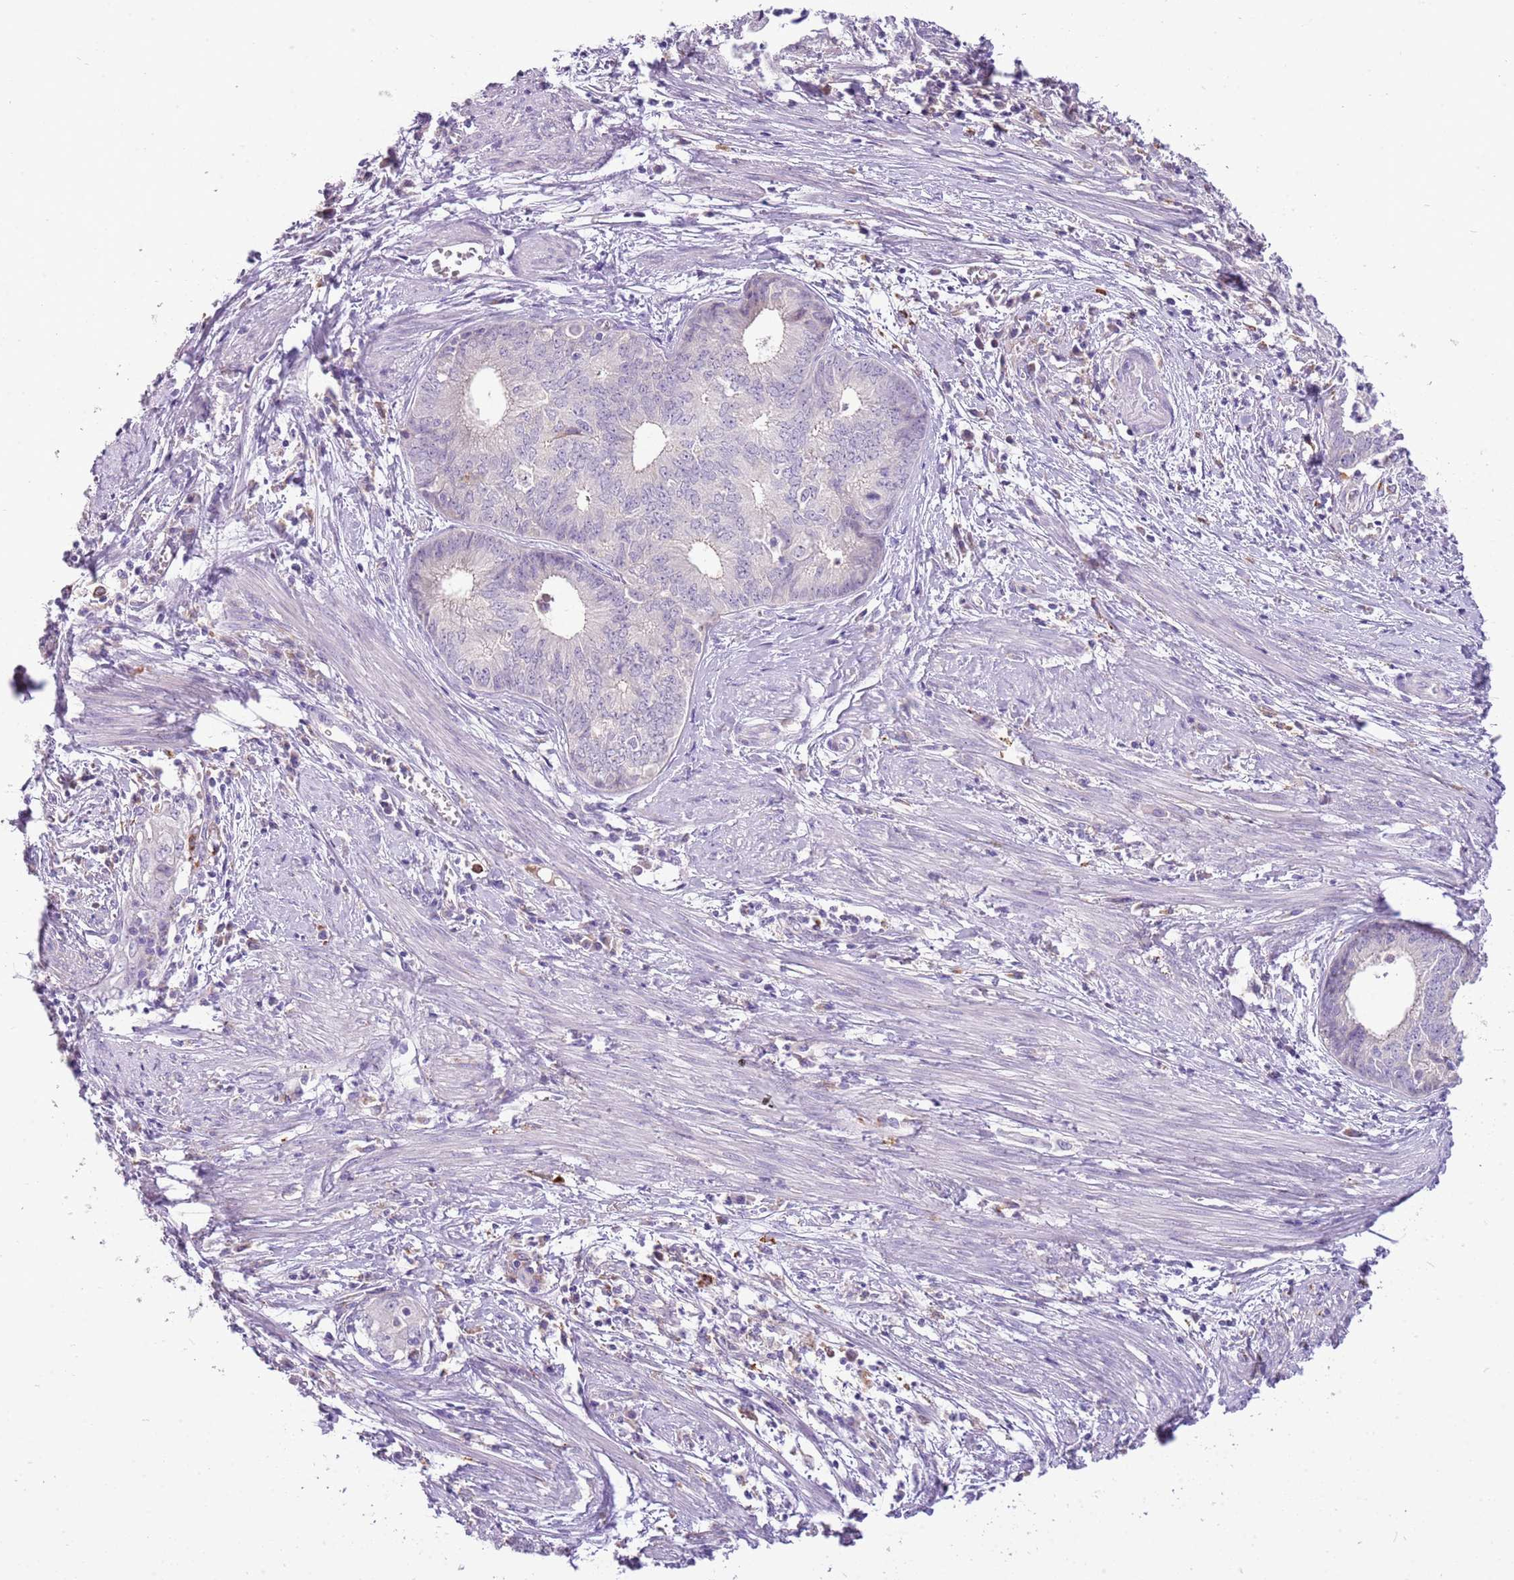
{"staining": {"intensity": "negative", "quantity": "none", "location": "none"}, "tissue": "endometrial cancer", "cell_type": "Tumor cells", "image_type": "cancer", "snomed": [{"axis": "morphology", "description": "Adenocarcinoma, NOS"}, {"axis": "topography", "description": "Endometrium"}], "caption": "Immunohistochemistry of adenocarcinoma (endometrial) demonstrates no staining in tumor cells.", "gene": "SCAMP5", "patient": {"sex": "female", "age": 68}}